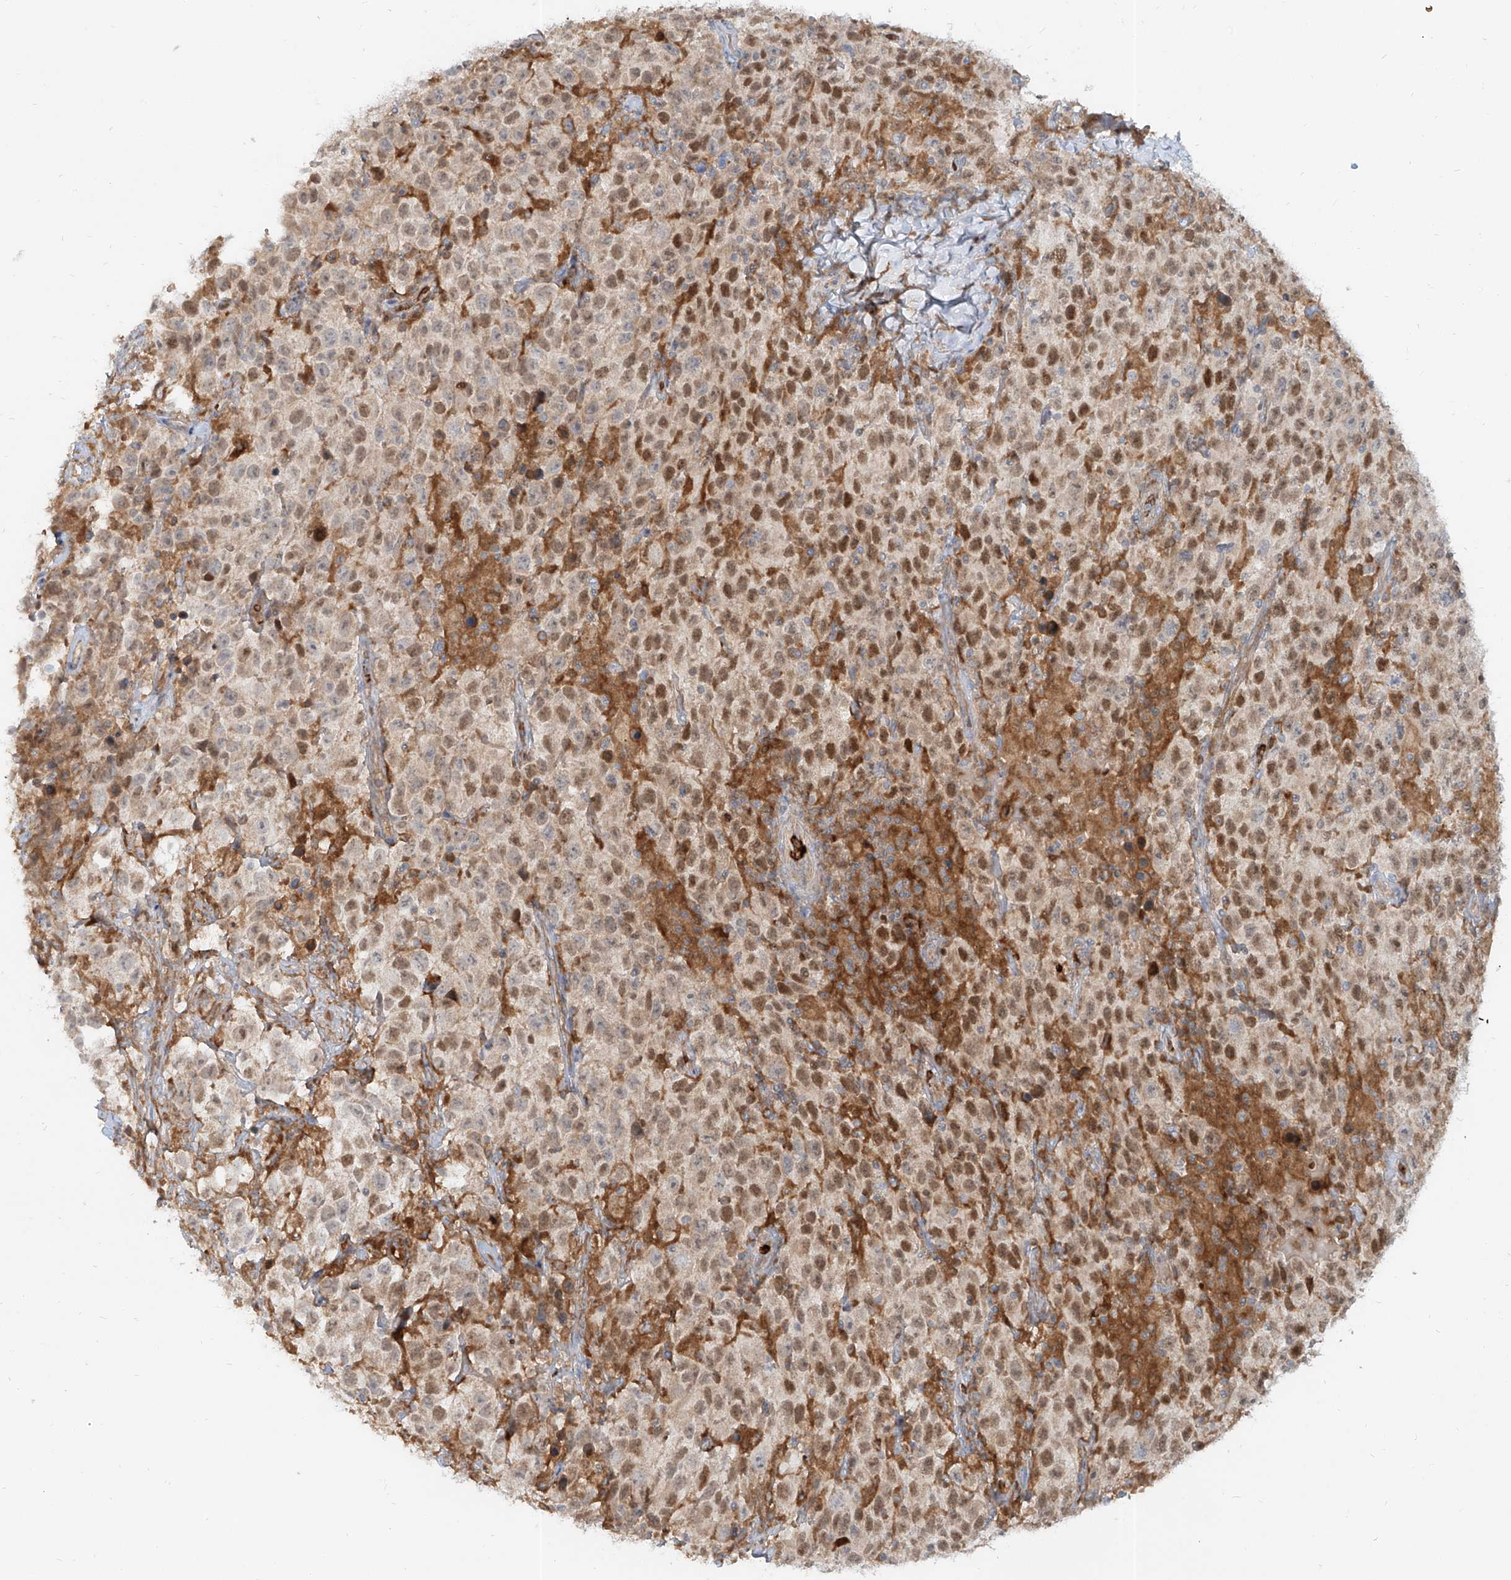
{"staining": {"intensity": "moderate", "quantity": "25%-75%", "location": "nuclear"}, "tissue": "testis cancer", "cell_type": "Tumor cells", "image_type": "cancer", "snomed": [{"axis": "morphology", "description": "Seminoma, NOS"}, {"axis": "topography", "description": "Testis"}], "caption": "Approximately 25%-75% of tumor cells in human testis seminoma demonstrate moderate nuclear protein staining as visualized by brown immunohistochemical staining.", "gene": "FGD2", "patient": {"sex": "male", "age": 41}}